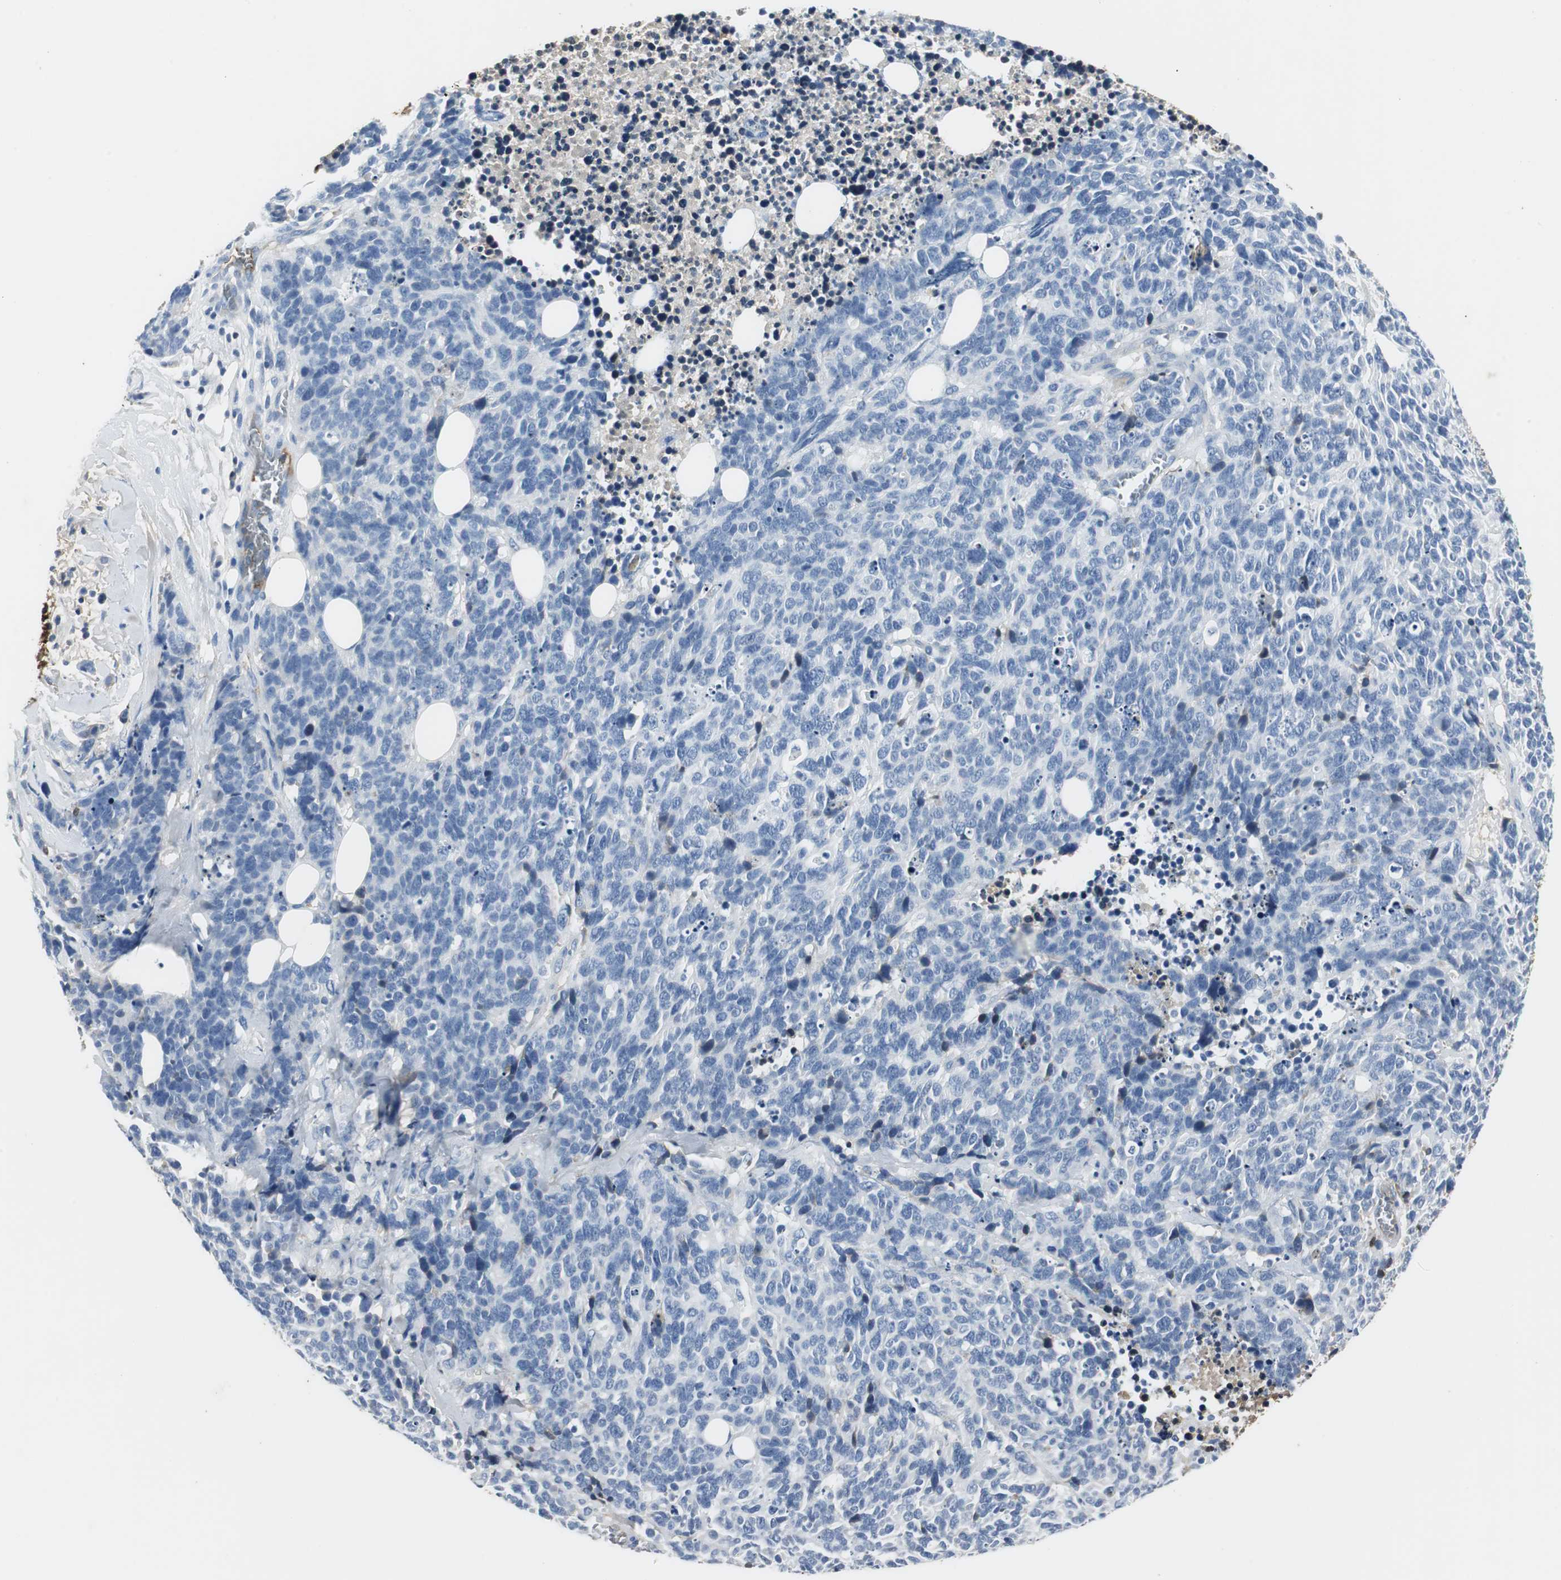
{"staining": {"intensity": "negative", "quantity": "none", "location": "none"}, "tissue": "lung cancer", "cell_type": "Tumor cells", "image_type": "cancer", "snomed": [{"axis": "morphology", "description": "Neoplasm, malignant, NOS"}, {"axis": "topography", "description": "Lung"}], "caption": "High power microscopy photomicrograph of an immunohistochemistry (IHC) photomicrograph of lung cancer (malignant neoplasm), revealing no significant positivity in tumor cells. (DAB (3,3'-diaminobenzidine) immunohistochemistry (IHC), high magnification).", "gene": "IGHA1", "patient": {"sex": "female", "age": 58}}